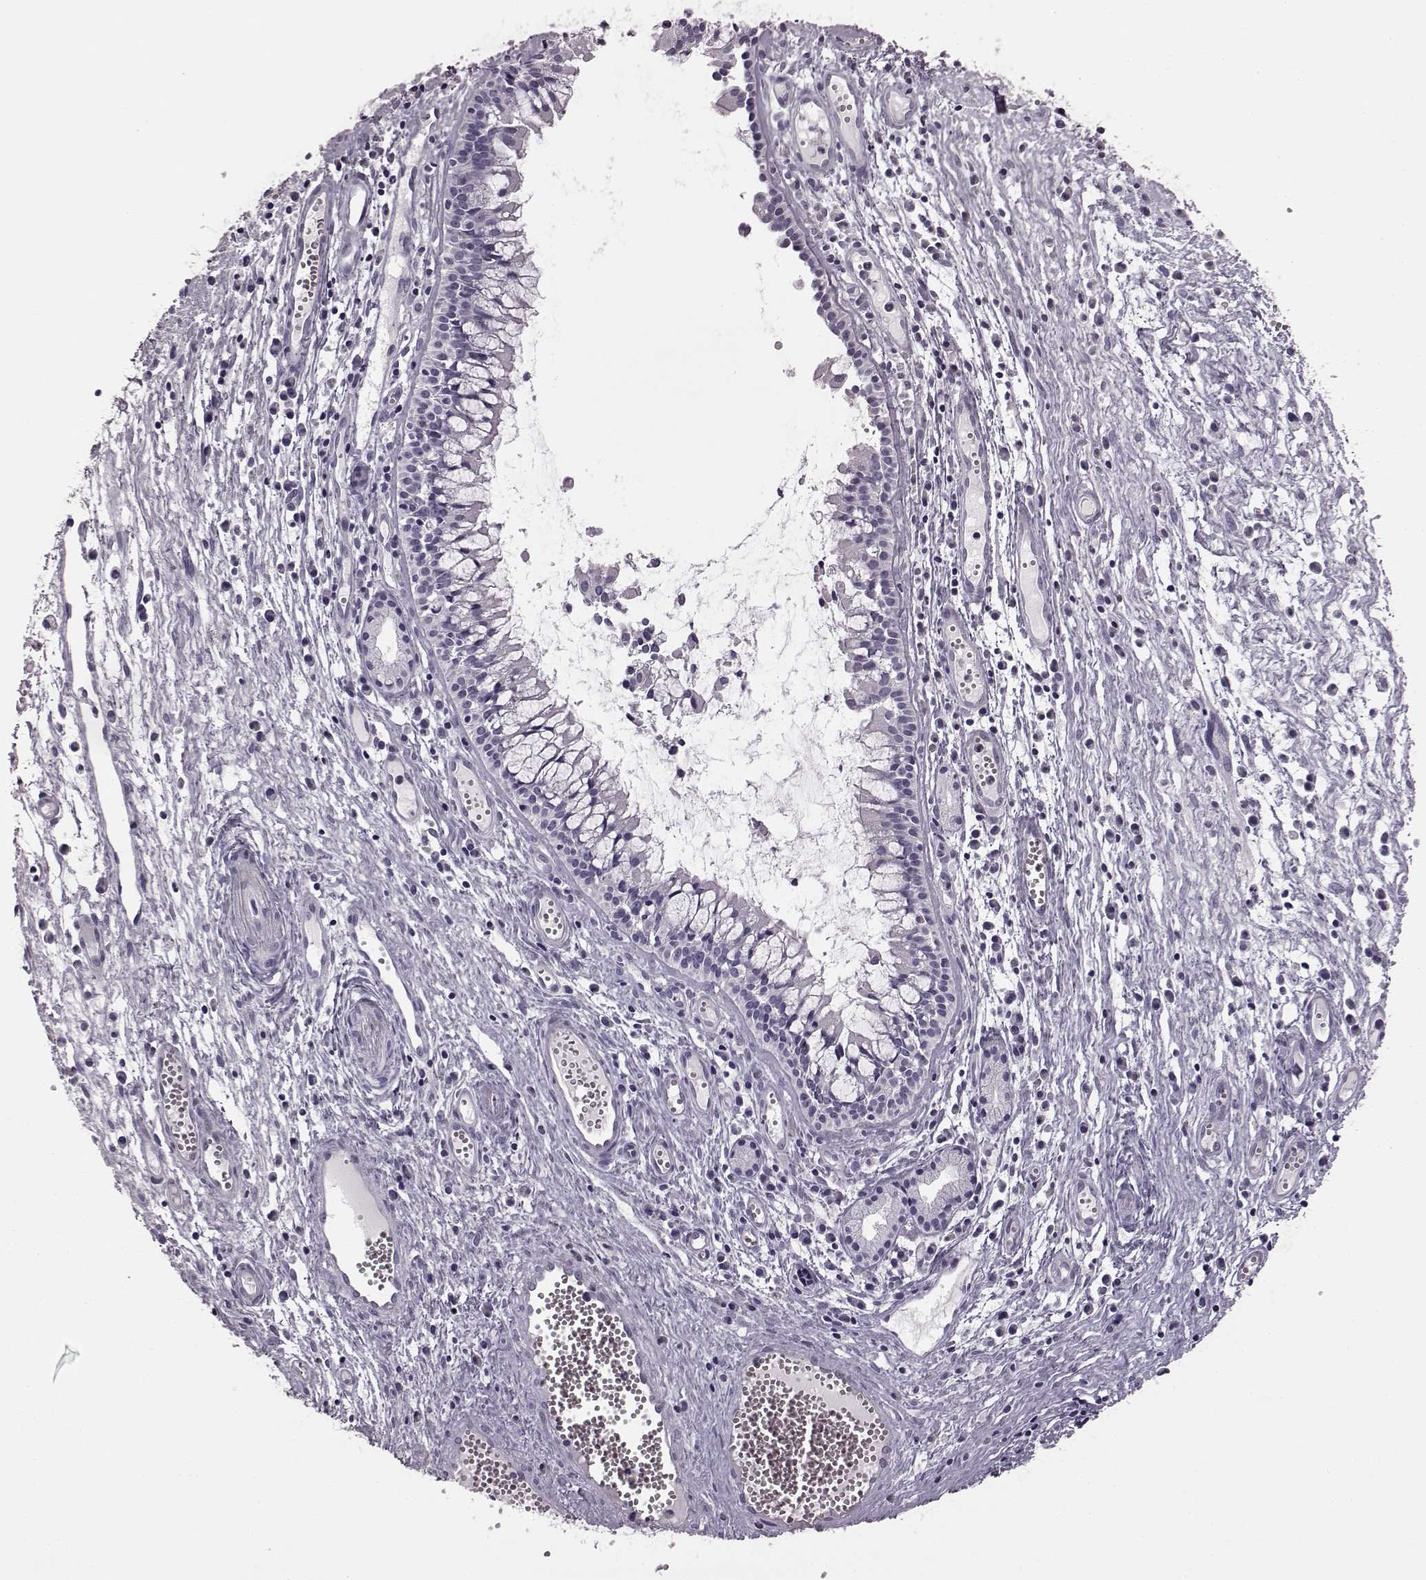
{"staining": {"intensity": "negative", "quantity": "none", "location": "none"}, "tissue": "nasopharynx", "cell_type": "Respiratory epithelial cells", "image_type": "normal", "snomed": [{"axis": "morphology", "description": "Normal tissue, NOS"}, {"axis": "topography", "description": "Nasopharynx"}], "caption": "Immunohistochemical staining of normal nasopharynx shows no significant expression in respiratory epithelial cells.", "gene": "AIPL1", "patient": {"sex": "male", "age": 31}}